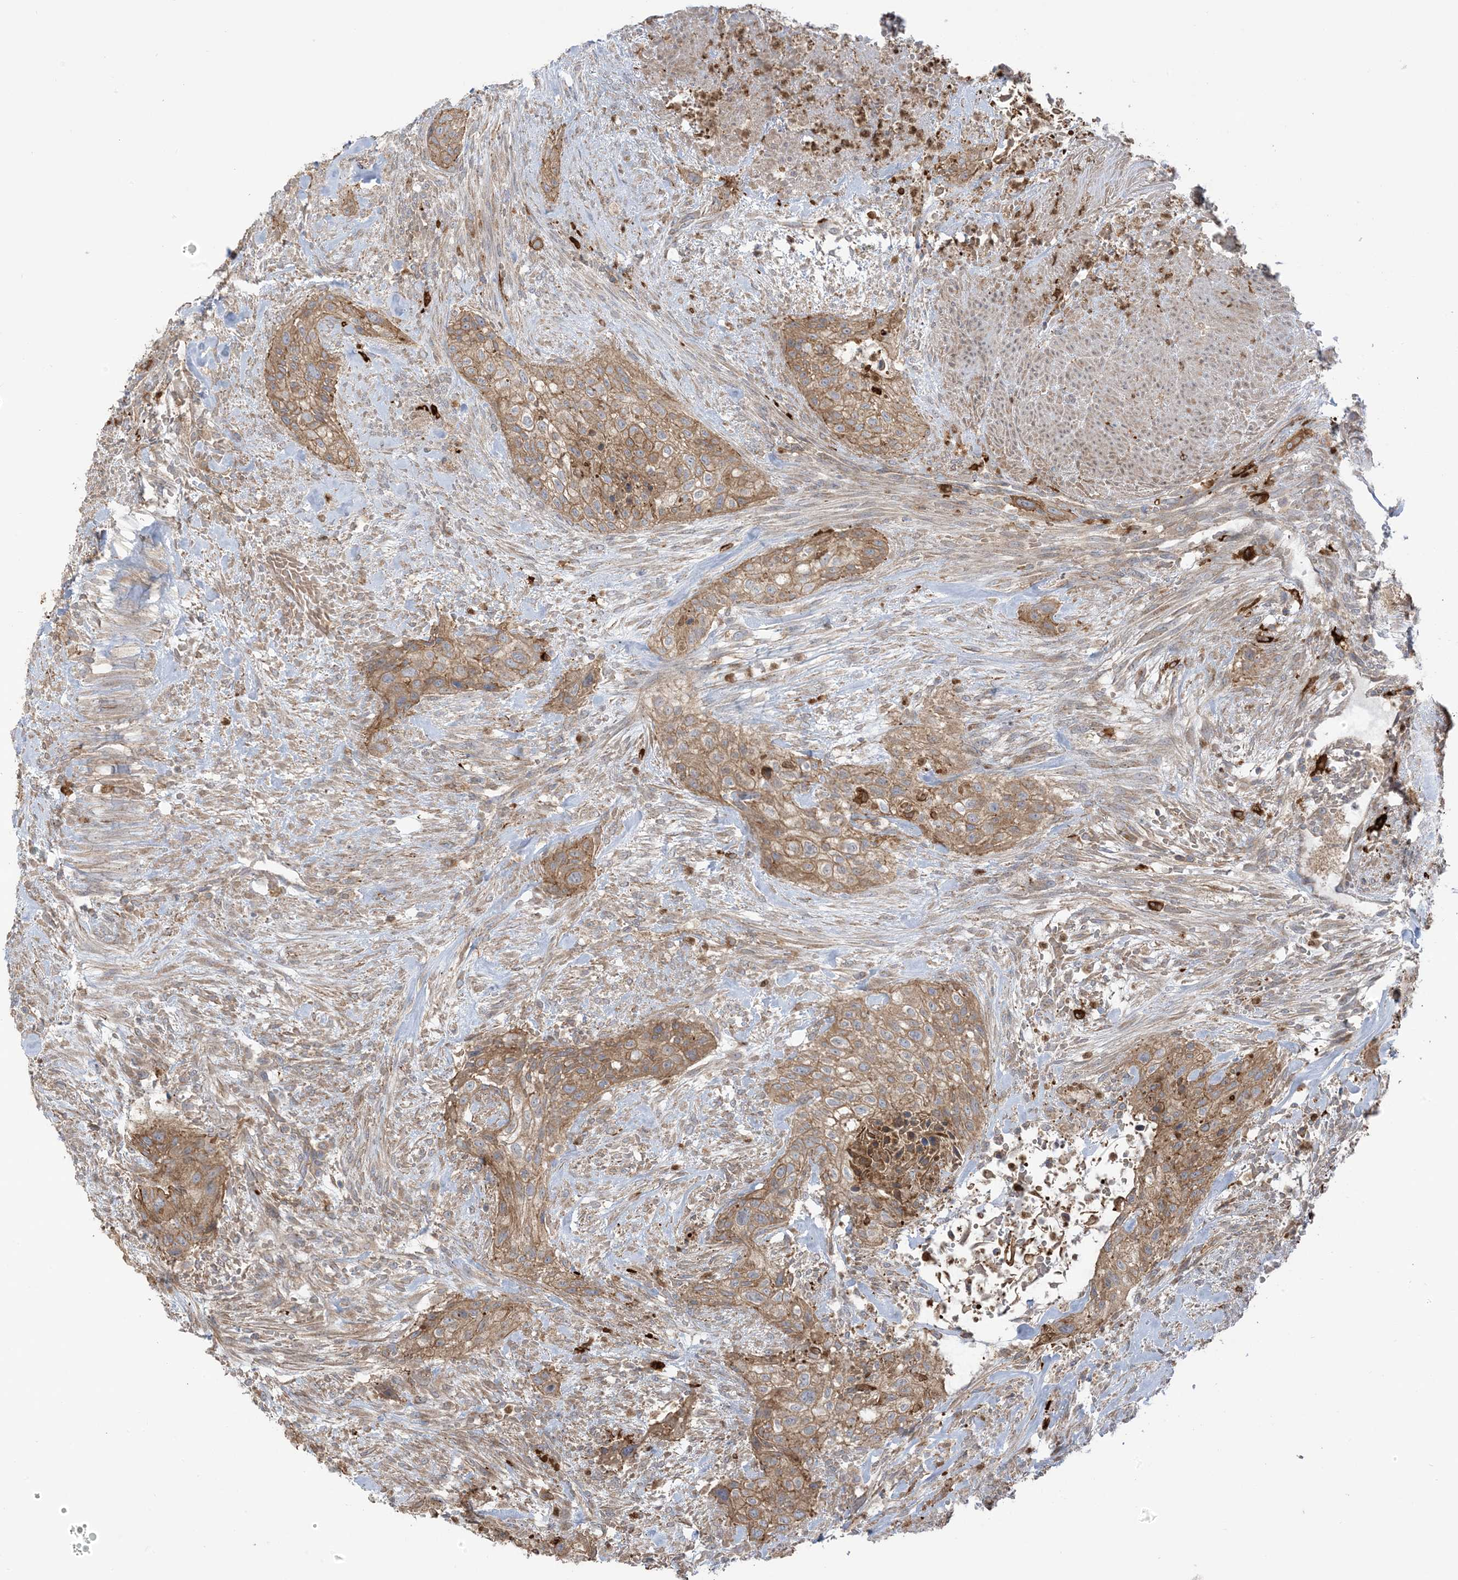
{"staining": {"intensity": "moderate", "quantity": ">75%", "location": "cytoplasmic/membranous"}, "tissue": "urothelial cancer", "cell_type": "Tumor cells", "image_type": "cancer", "snomed": [{"axis": "morphology", "description": "Urothelial carcinoma, High grade"}, {"axis": "topography", "description": "Urinary bladder"}], "caption": "A brown stain shows moderate cytoplasmic/membranous expression of a protein in human high-grade urothelial carcinoma tumor cells.", "gene": "ICMT", "patient": {"sex": "male", "age": 35}}